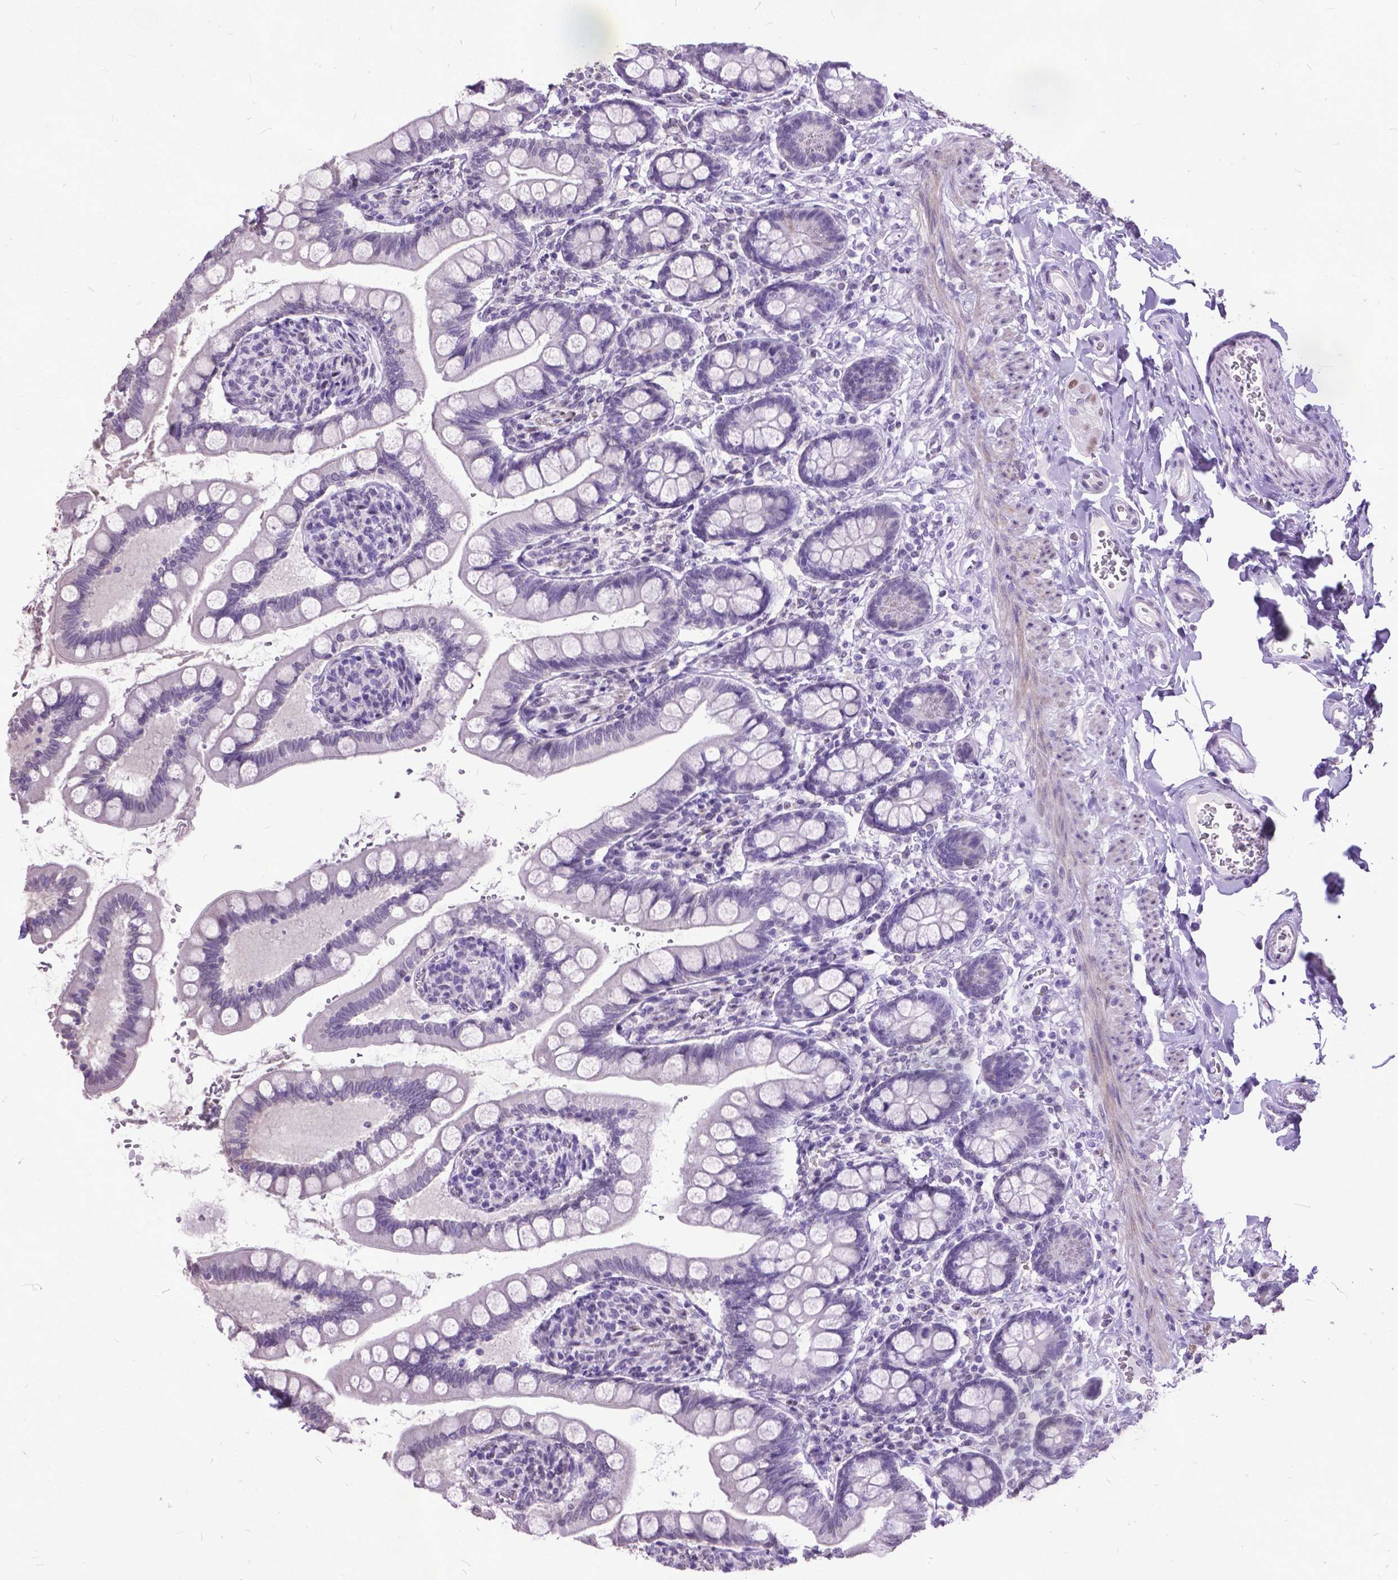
{"staining": {"intensity": "negative", "quantity": "none", "location": "none"}, "tissue": "small intestine", "cell_type": "Glandular cells", "image_type": "normal", "snomed": [{"axis": "morphology", "description": "Normal tissue, NOS"}, {"axis": "topography", "description": "Small intestine"}], "caption": "High power microscopy photomicrograph of an IHC photomicrograph of unremarkable small intestine, revealing no significant expression in glandular cells.", "gene": "MARCHF10", "patient": {"sex": "female", "age": 56}}